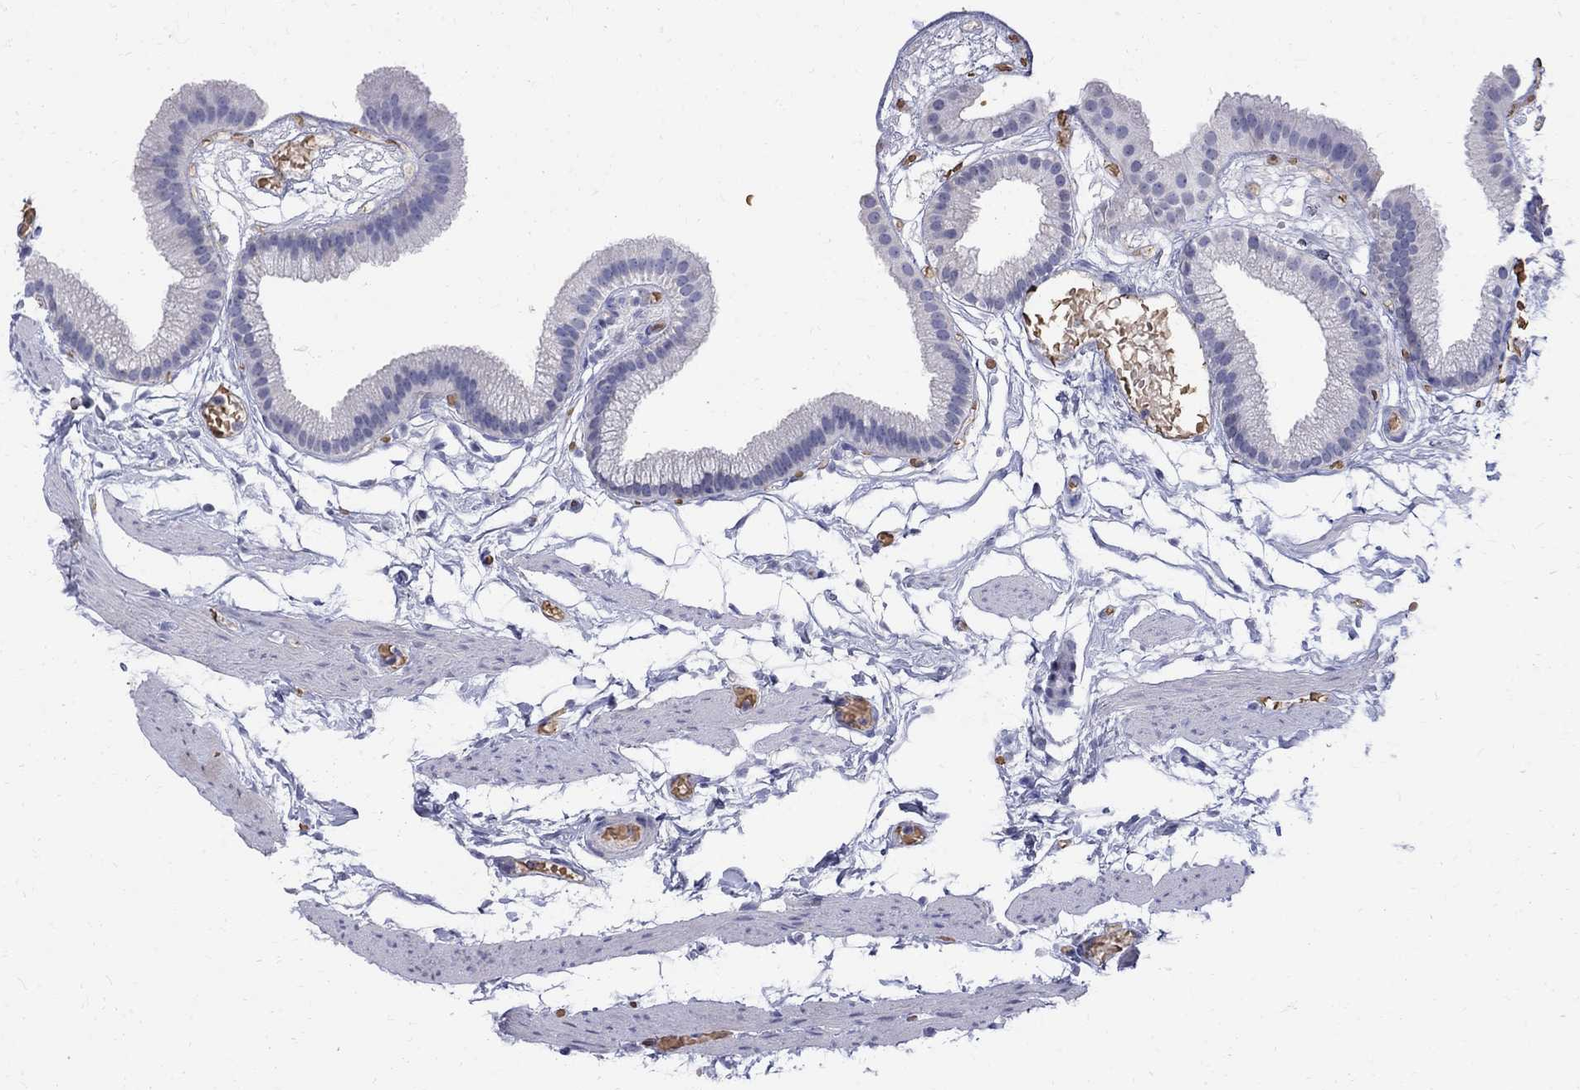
{"staining": {"intensity": "negative", "quantity": "none", "location": "none"}, "tissue": "gallbladder", "cell_type": "Glandular cells", "image_type": "normal", "snomed": [{"axis": "morphology", "description": "Normal tissue, NOS"}, {"axis": "topography", "description": "Gallbladder"}], "caption": "Immunohistochemistry micrograph of unremarkable gallbladder stained for a protein (brown), which shows no staining in glandular cells. (DAB immunohistochemistry (IHC) visualized using brightfield microscopy, high magnification).", "gene": "AGER", "patient": {"sex": "female", "age": 45}}